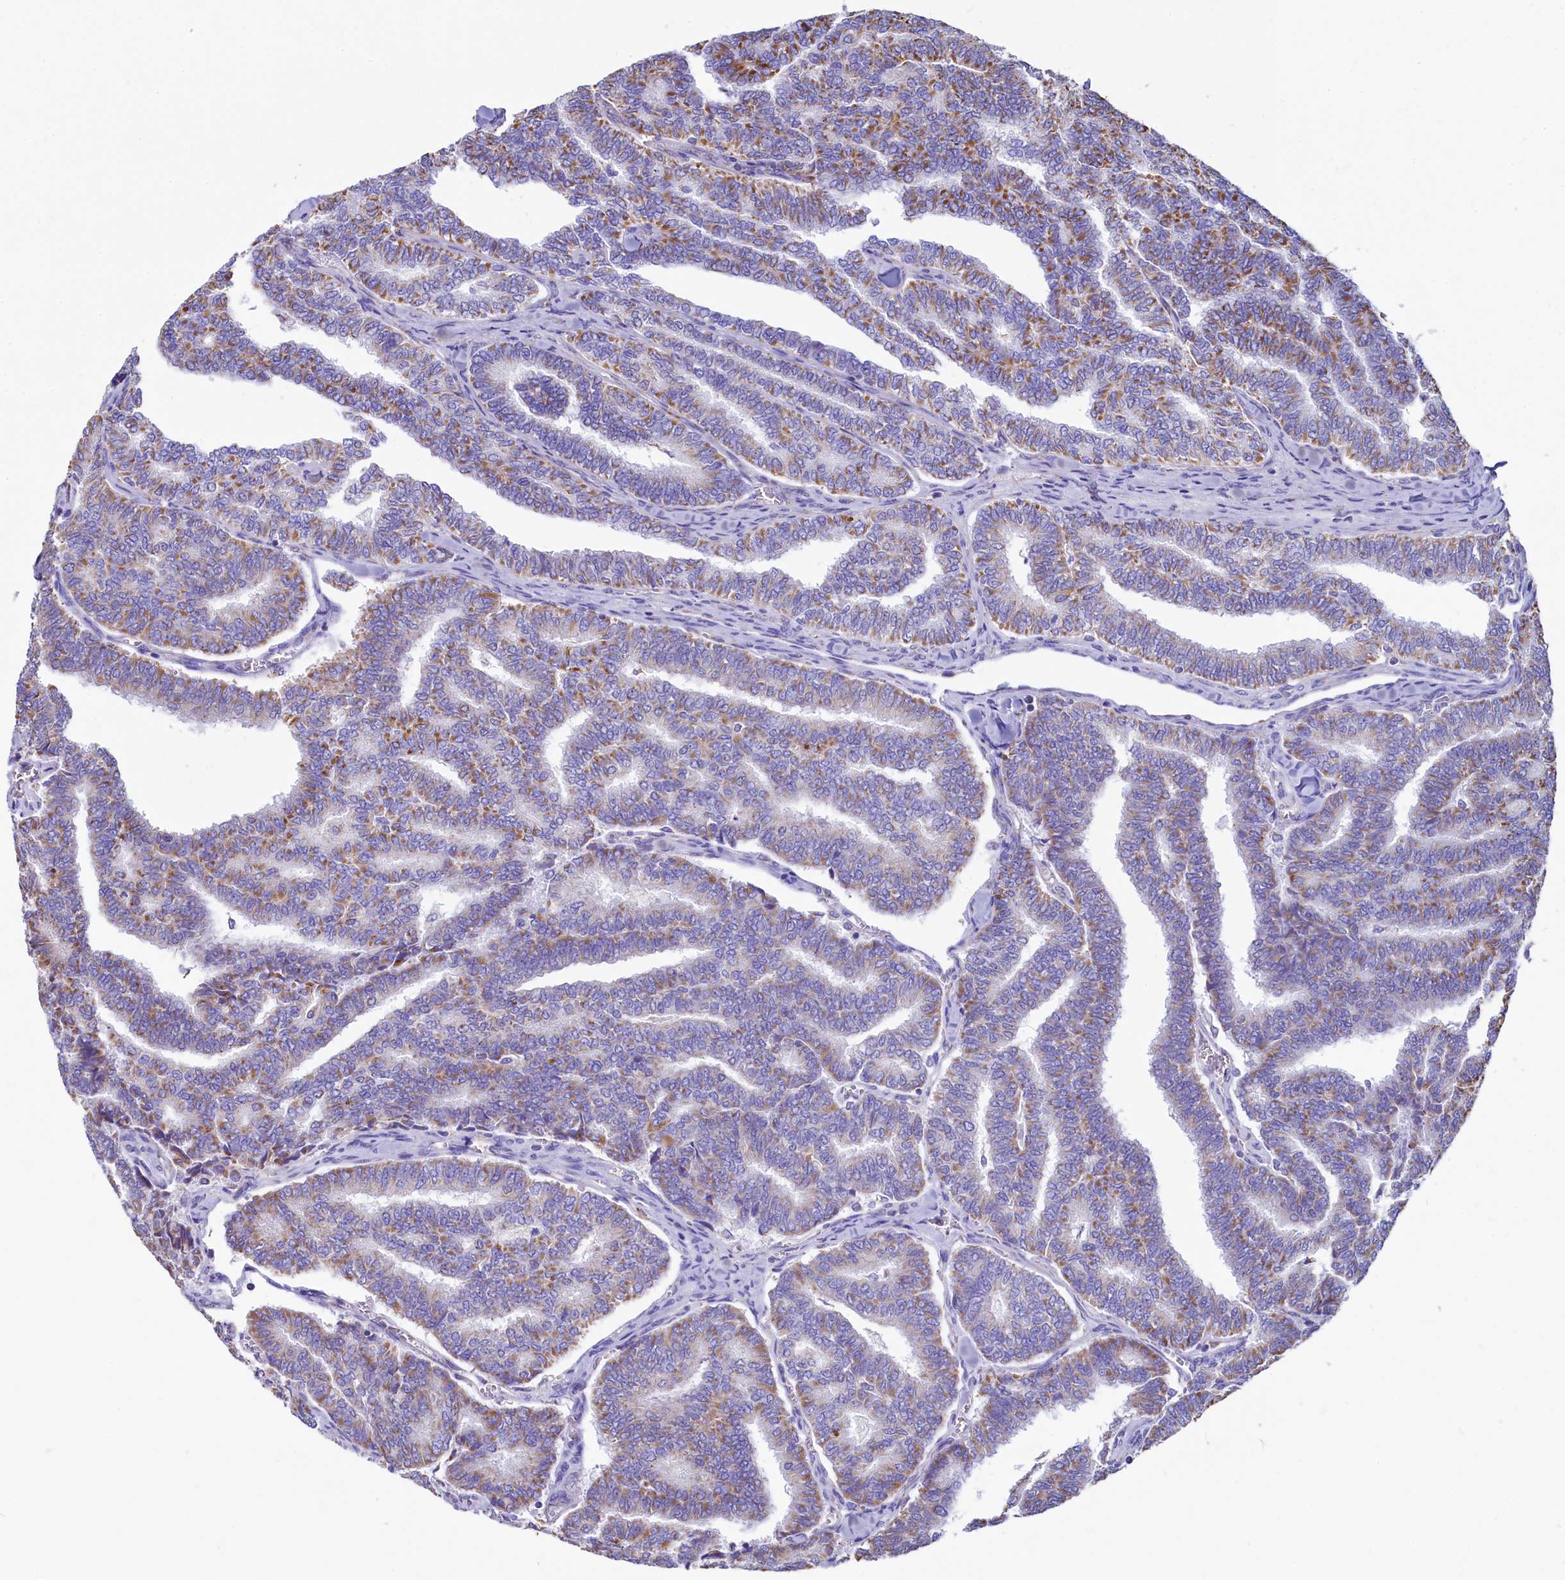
{"staining": {"intensity": "moderate", "quantity": "25%-75%", "location": "cytoplasmic/membranous"}, "tissue": "thyroid cancer", "cell_type": "Tumor cells", "image_type": "cancer", "snomed": [{"axis": "morphology", "description": "Papillary adenocarcinoma, NOS"}, {"axis": "topography", "description": "Thyroid gland"}], "caption": "A brown stain highlights moderate cytoplasmic/membranous positivity of a protein in thyroid cancer (papillary adenocarcinoma) tumor cells.", "gene": "IDH3A", "patient": {"sex": "female", "age": 35}}